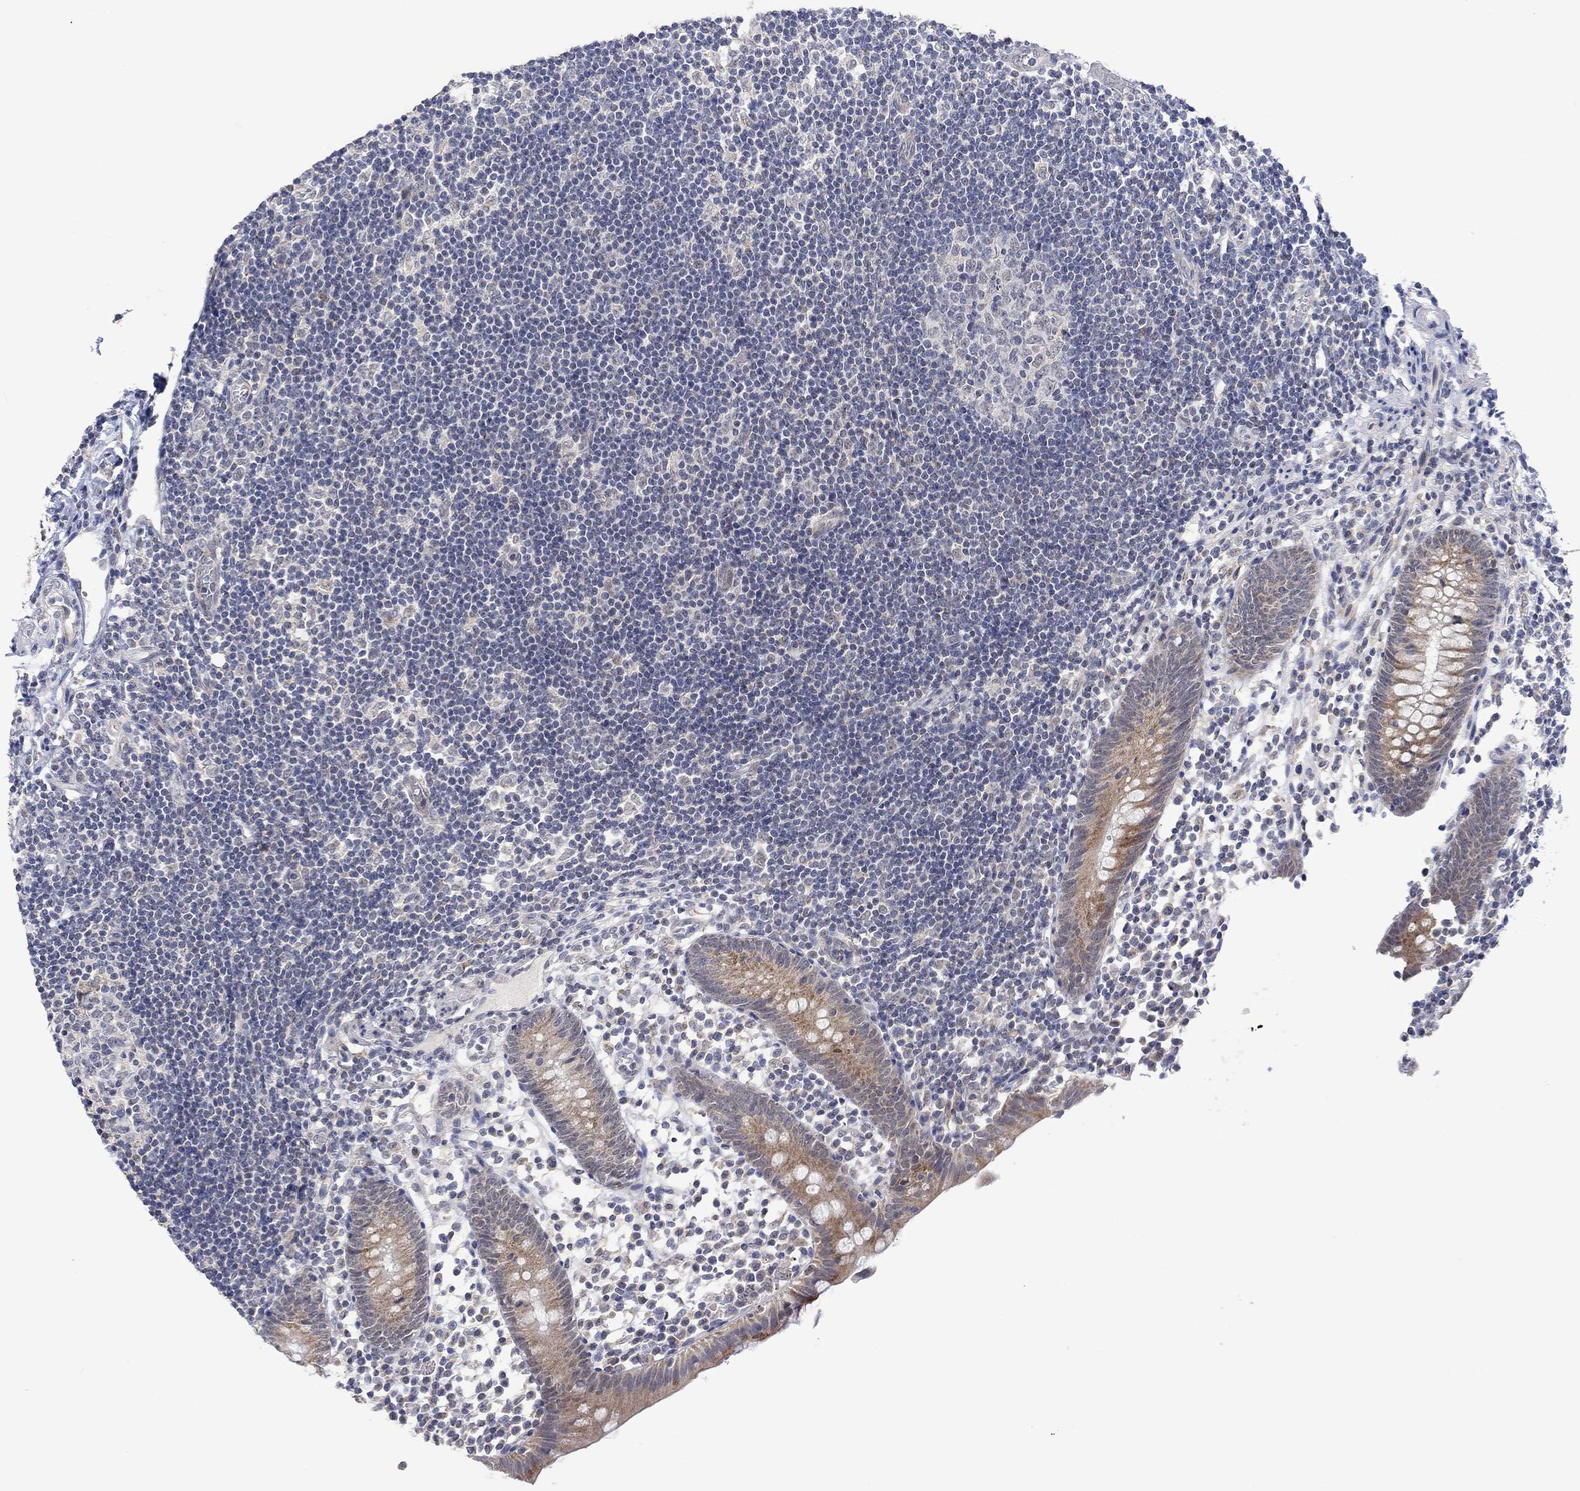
{"staining": {"intensity": "strong", "quantity": "25%-75%", "location": "cytoplasmic/membranous"}, "tissue": "appendix", "cell_type": "Glandular cells", "image_type": "normal", "snomed": [{"axis": "morphology", "description": "Normal tissue, NOS"}, {"axis": "topography", "description": "Appendix"}], "caption": "Approximately 25%-75% of glandular cells in normal human appendix show strong cytoplasmic/membranous protein staining as visualized by brown immunohistochemical staining.", "gene": "SLC48A1", "patient": {"sex": "female", "age": 40}}